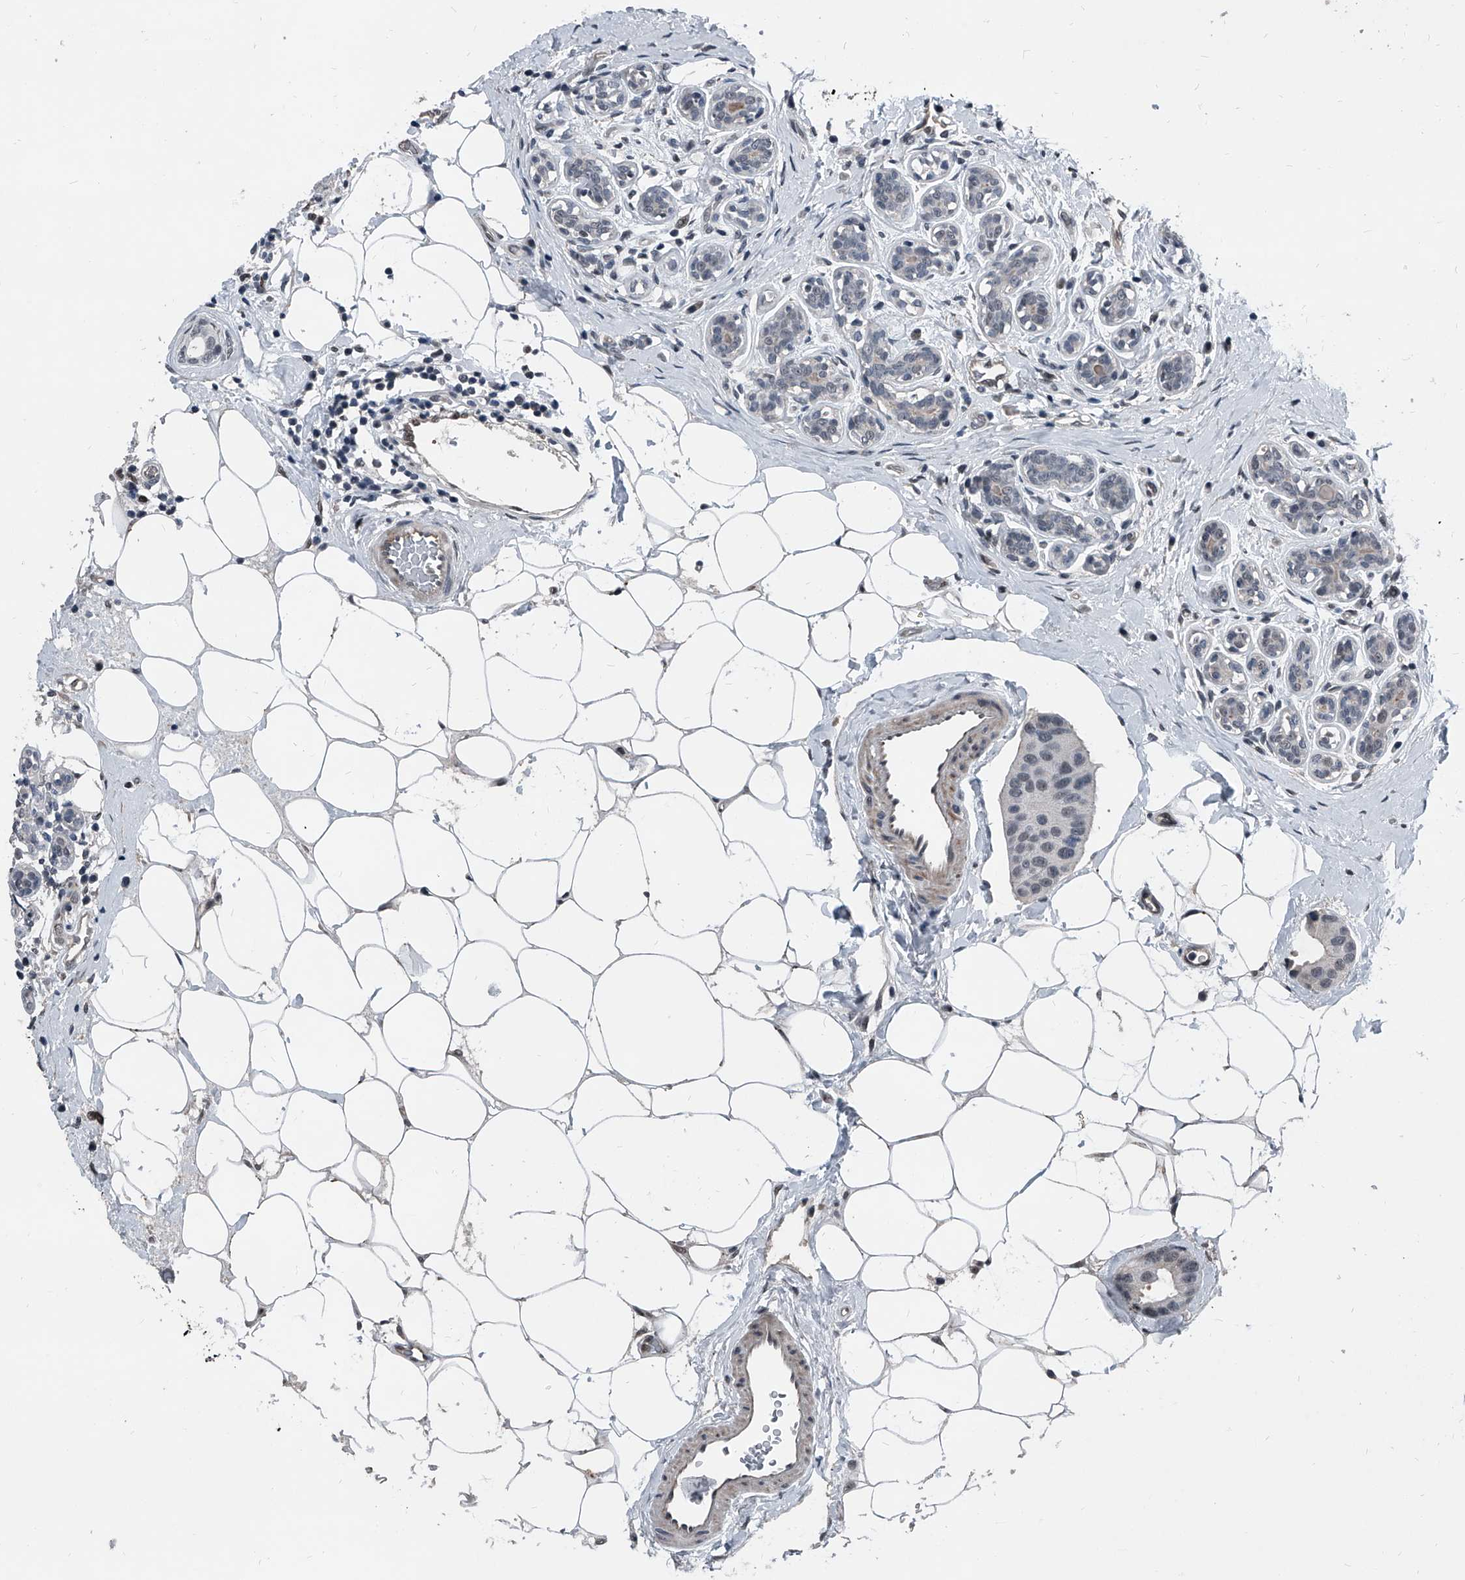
{"staining": {"intensity": "negative", "quantity": "none", "location": "none"}, "tissue": "breast cancer", "cell_type": "Tumor cells", "image_type": "cancer", "snomed": [{"axis": "morphology", "description": "Normal tissue, NOS"}, {"axis": "morphology", "description": "Duct carcinoma"}, {"axis": "topography", "description": "Breast"}], "caption": "DAB (3,3'-diaminobenzidine) immunohistochemical staining of human breast infiltrating ductal carcinoma demonstrates no significant expression in tumor cells.", "gene": "MEN1", "patient": {"sex": "female", "age": 39}}